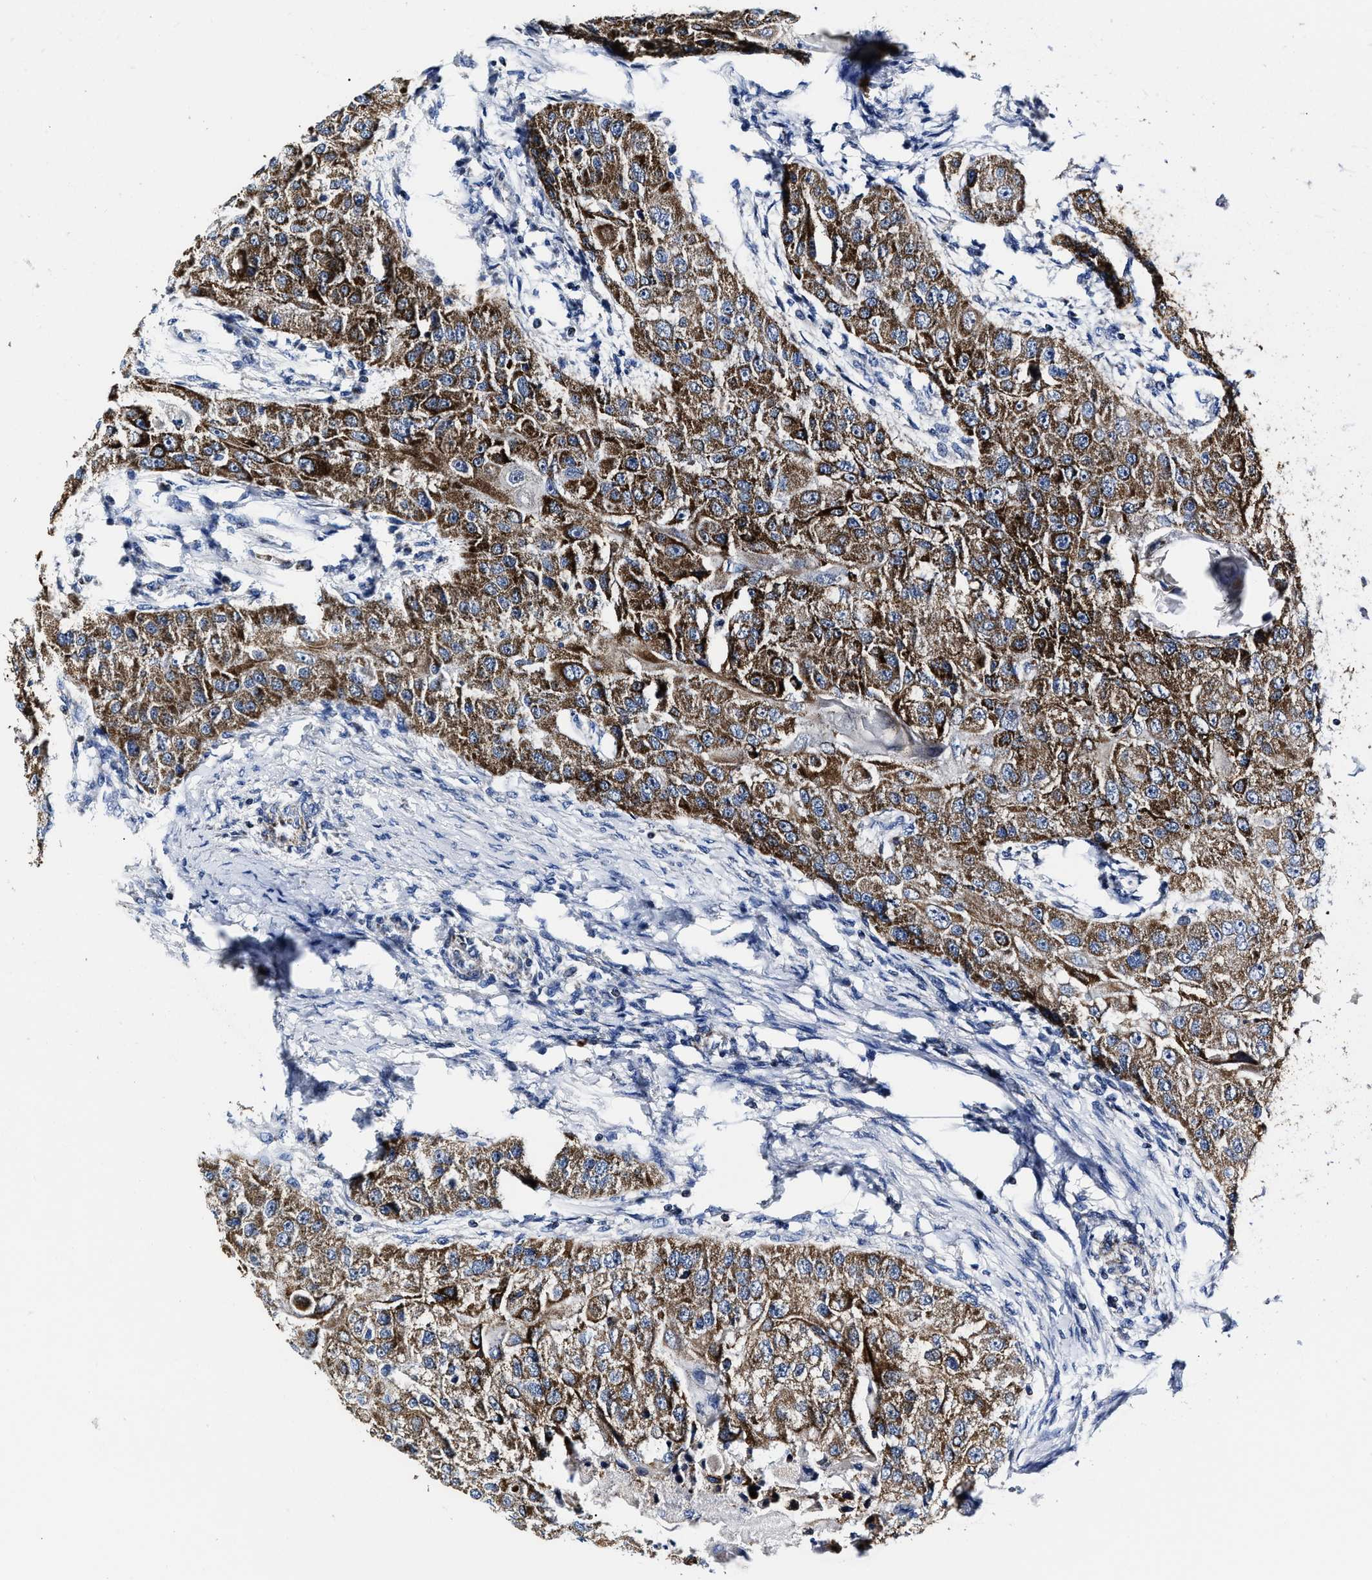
{"staining": {"intensity": "strong", "quantity": ">75%", "location": "cytoplasmic/membranous"}, "tissue": "head and neck cancer", "cell_type": "Tumor cells", "image_type": "cancer", "snomed": [{"axis": "morphology", "description": "Normal tissue, NOS"}, {"axis": "morphology", "description": "Squamous cell carcinoma, NOS"}, {"axis": "topography", "description": "Skeletal muscle"}, {"axis": "topography", "description": "Head-Neck"}], "caption": "IHC image of human squamous cell carcinoma (head and neck) stained for a protein (brown), which demonstrates high levels of strong cytoplasmic/membranous staining in approximately >75% of tumor cells.", "gene": "HINT2", "patient": {"sex": "male", "age": 51}}